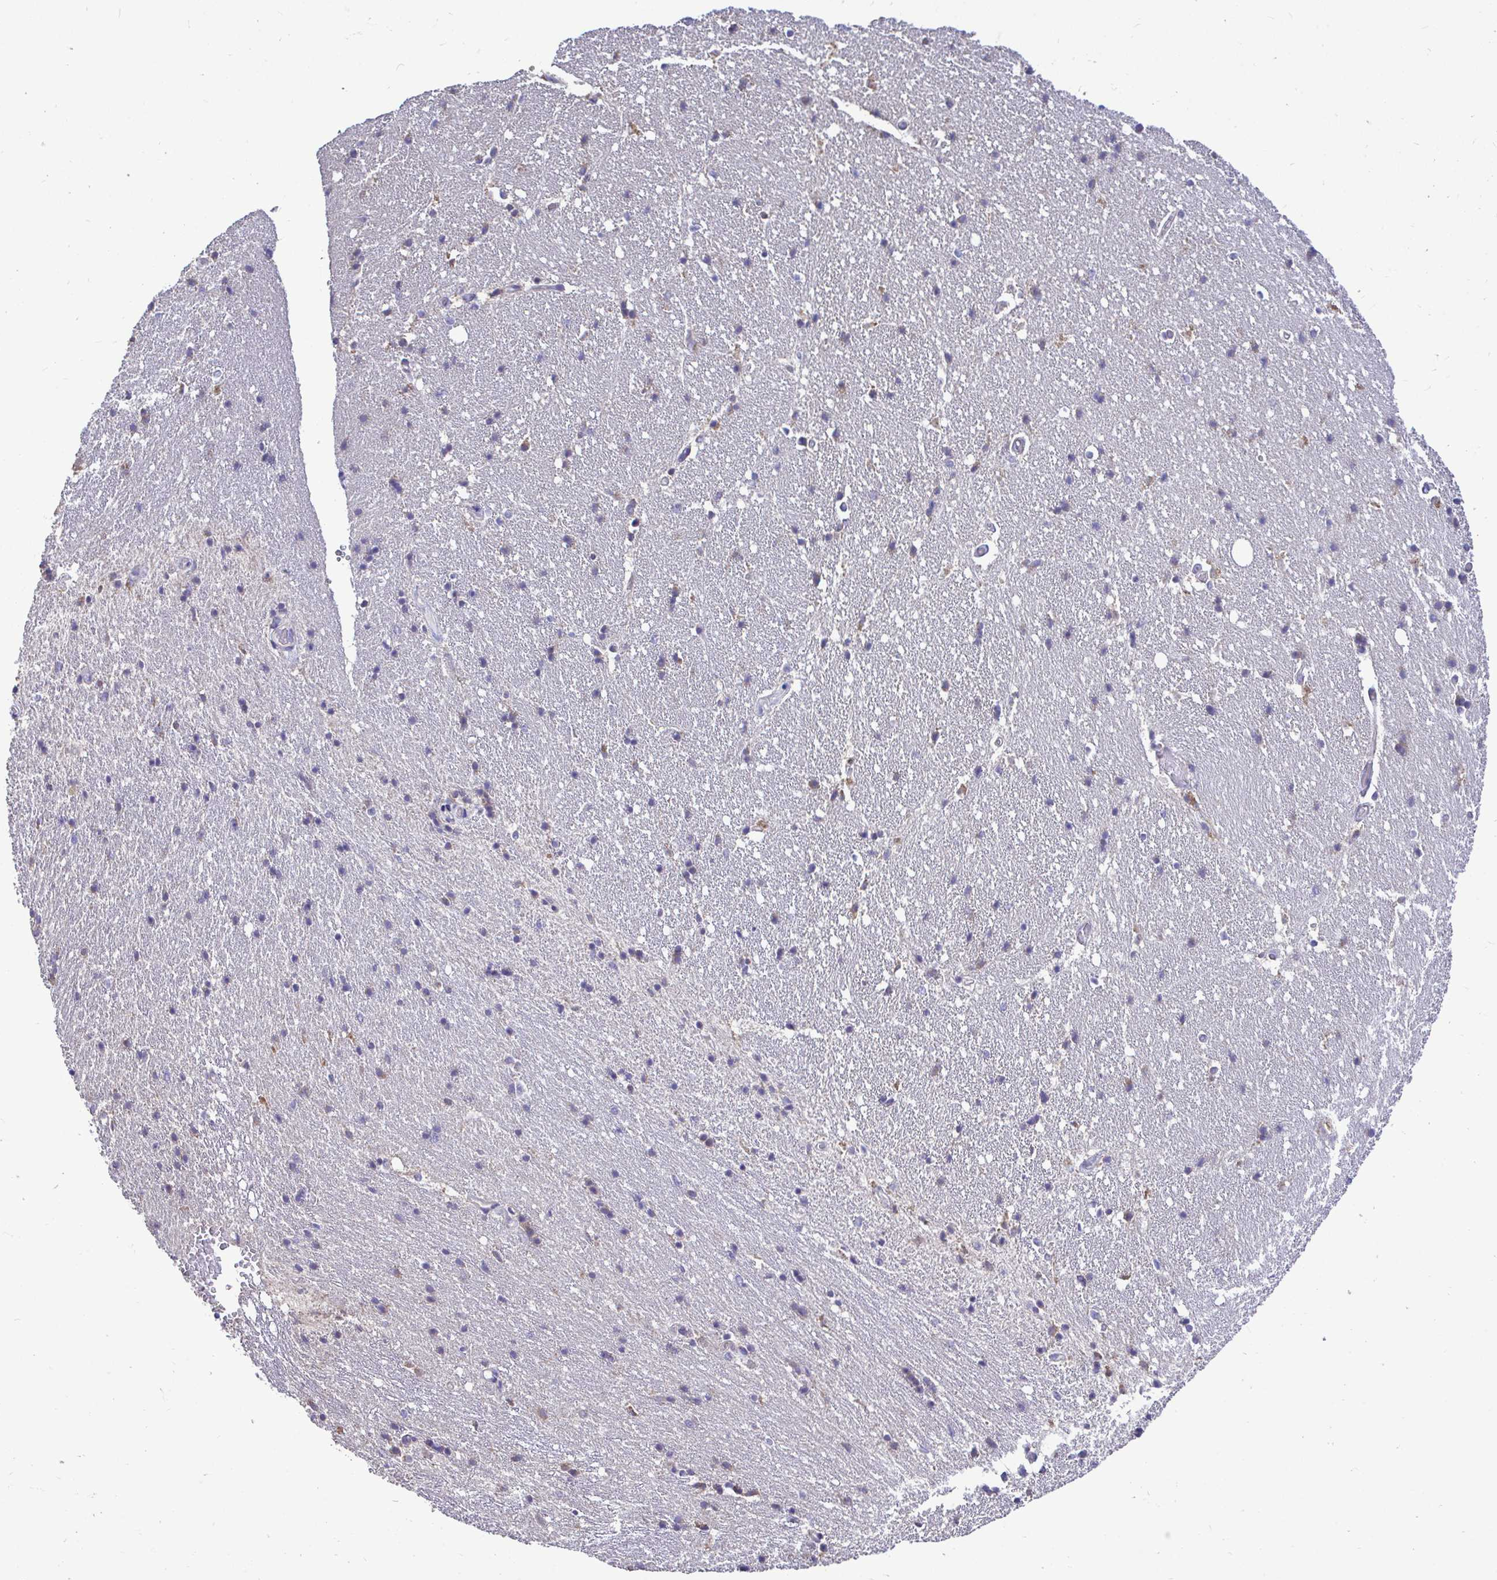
{"staining": {"intensity": "negative", "quantity": "none", "location": "none"}, "tissue": "hippocampus", "cell_type": "Glial cells", "image_type": "normal", "snomed": [{"axis": "morphology", "description": "Normal tissue, NOS"}, {"axis": "topography", "description": "Hippocampus"}], "caption": "Protein analysis of unremarkable hippocampus reveals no significant expression in glial cells. (Stains: DAB (3,3'-diaminobenzidine) immunohistochemistry (IHC) with hematoxylin counter stain, Microscopy: brightfield microscopy at high magnification).", "gene": "ENSG00000269547", "patient": {"sex": "male", "age": 63}}